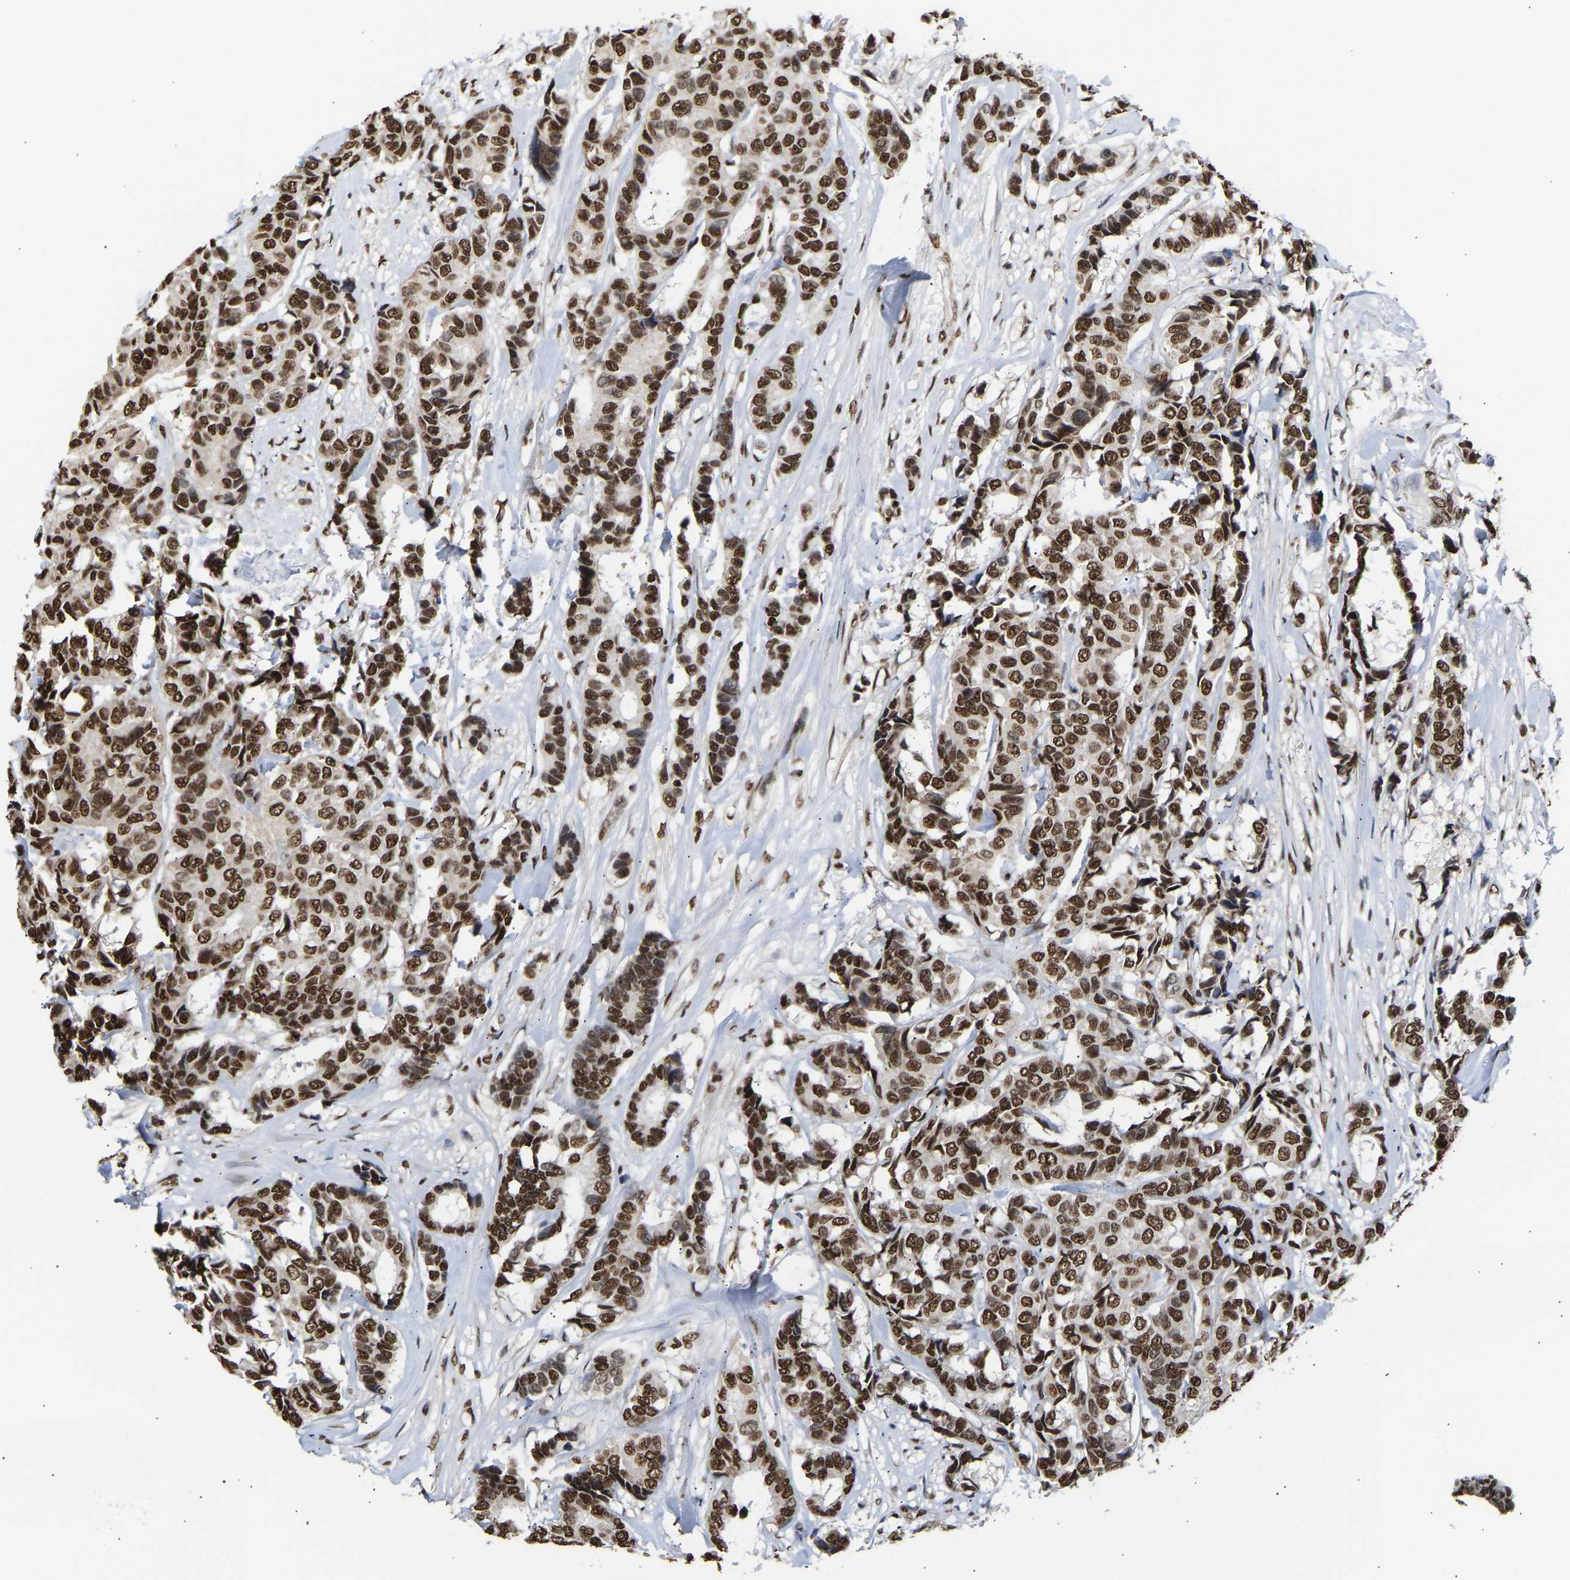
{"staining": {"intensity": "strong", "quantity": ">75%", "location": "nuclear"}, "tissue": "breast cancer", "cell_type": "Tumor cells", "image_type": "cancer", "snomed": [{"axis": "morphology", "description": "Duct carcinoma"}, {"axis": "topography", "description": "Breast"}], "caption": "An image of breast cancer (infiltrating ductal carcinoma) stained for a protein shows strong nuclear brown staining in tumor cells.", "gene": "PSIP1", "patient": {"sex": "female", "age": 87}}